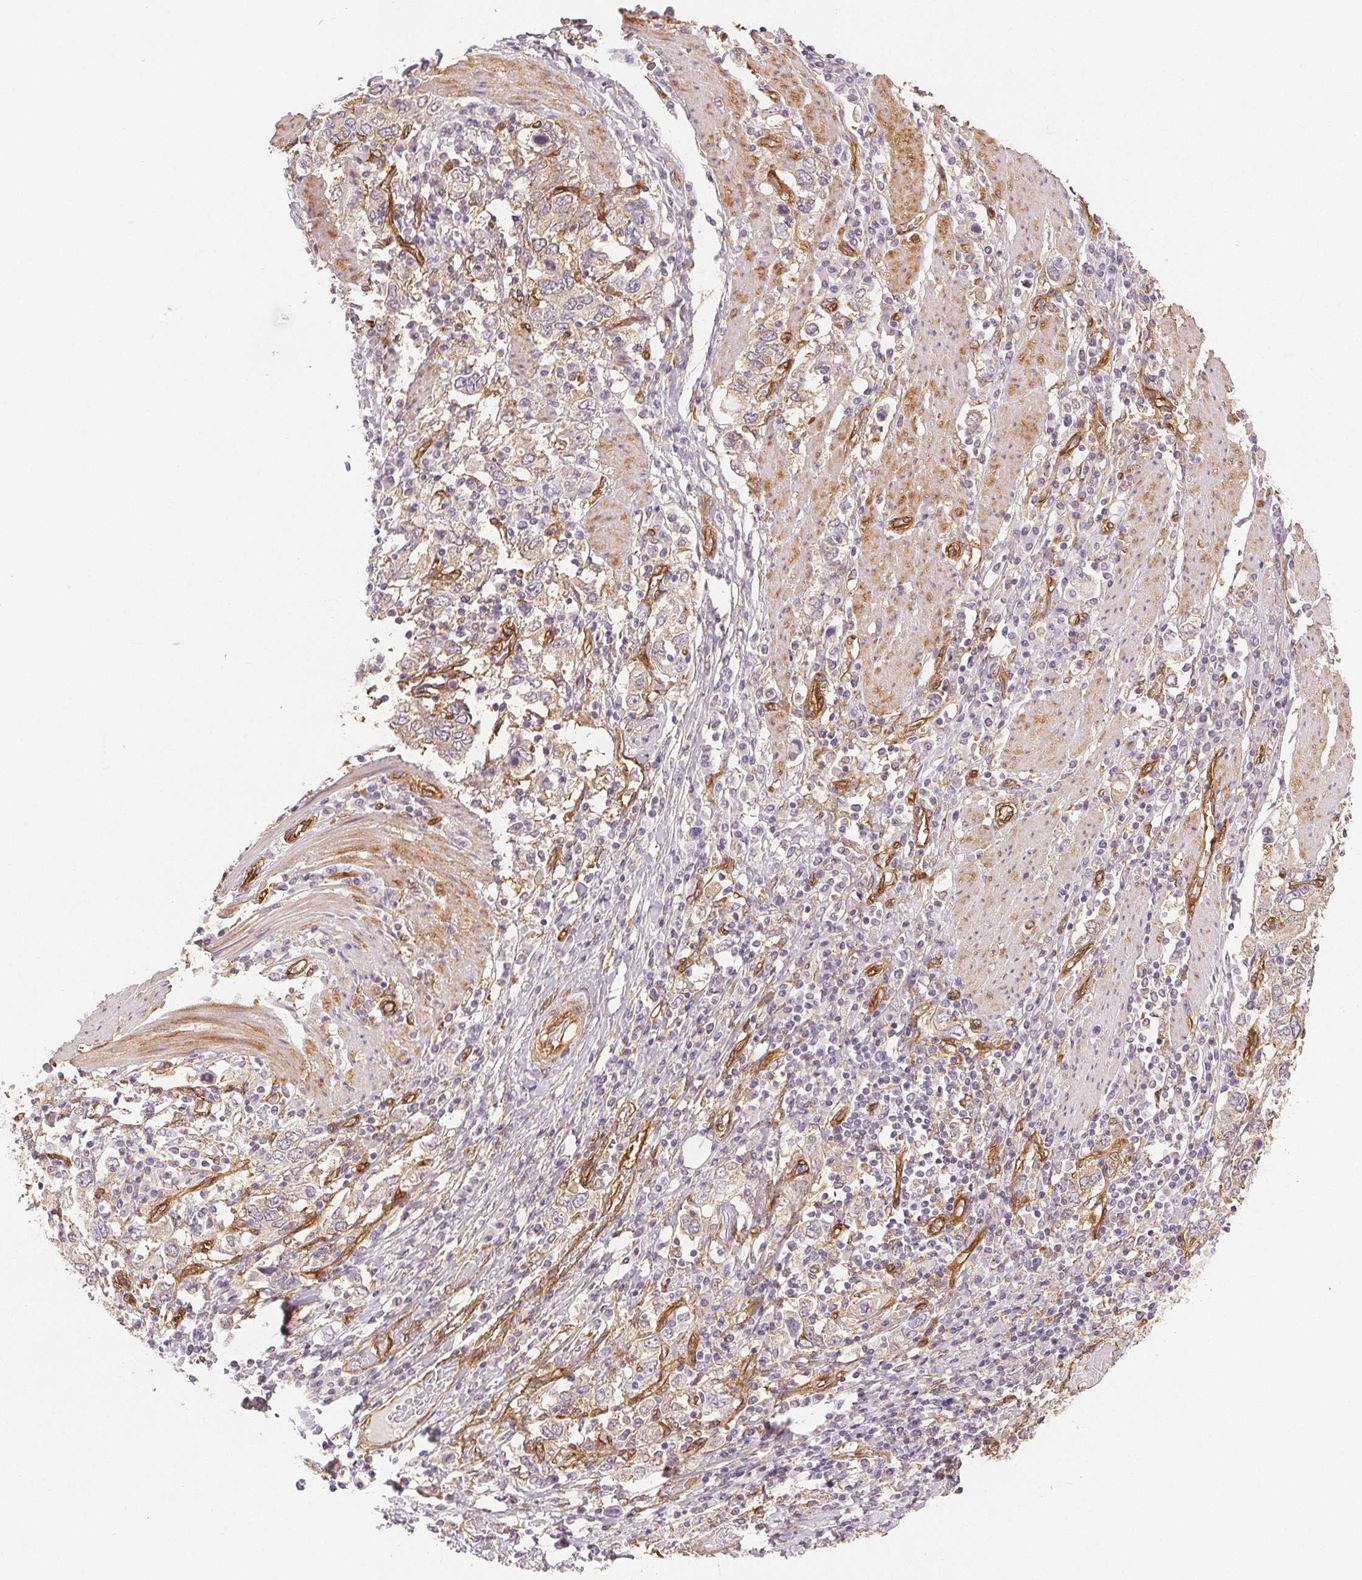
{"staining": {"intensity": "weak", "quantity": "25%-75%", "location": "cytoplasmic/membranous"}, "tissue": "stomach cancer", "cell_type": "Tumor cells", "image_type": "cancer", "snomed": [{"axis": "morphology", "description": "Adenocarcinoma, NOS"}, {"axis": "topography", "description": "Stomach, upper"}, {"axis": "topography", "description": "Stomach"}], "caption": "DAB immunohistochemical staining of human adenocarcinoma (stomach) shows weak cytoplasmic/membranous protein expression in approximately 25%-75% of tumor cells.", "gene": "DIAPH2", "patient": {"sex": "male", "age": 62}}